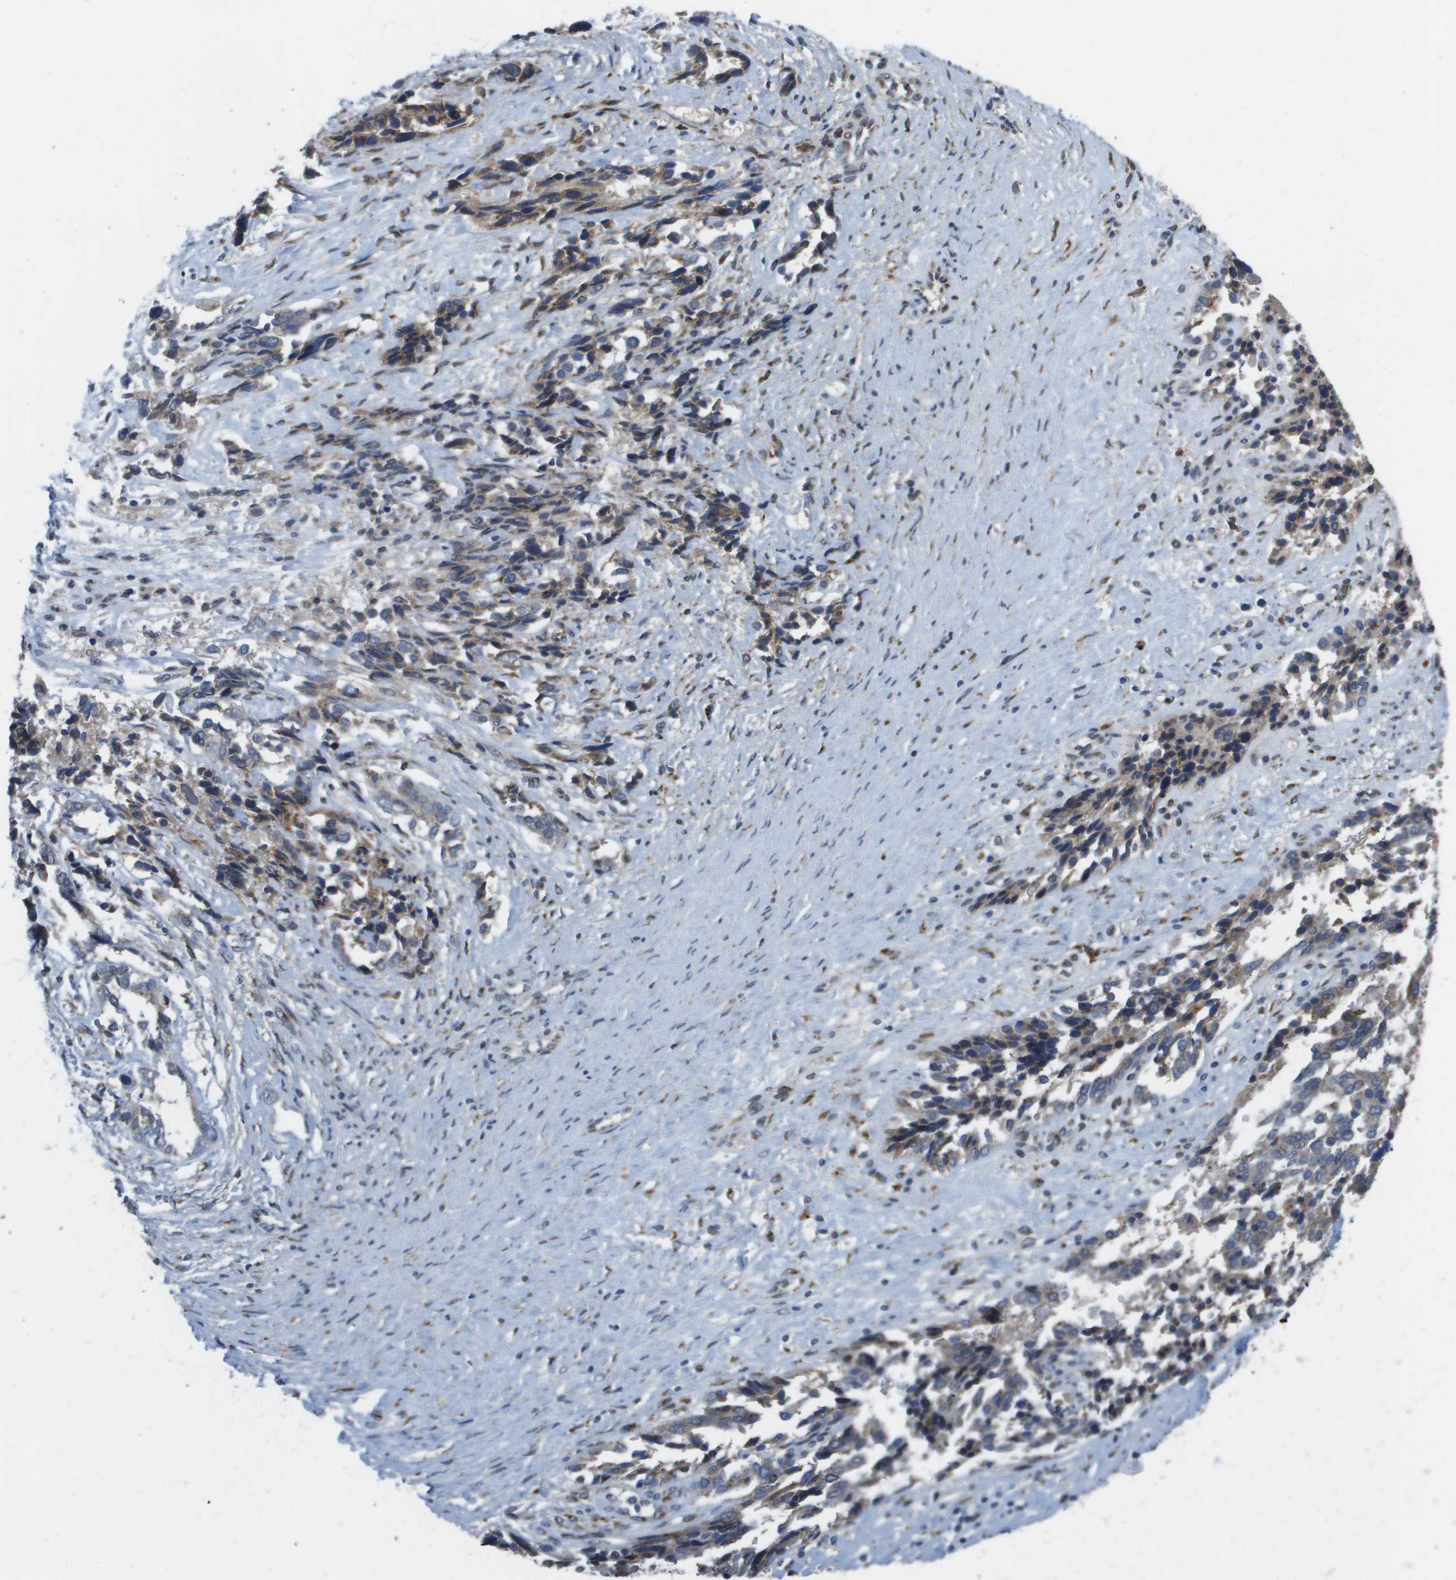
{"staining": {"intensity": "weak", "quantity": ">75%", "location": "cytoplasmic/membranous"}, "tissue": "ovarian cancer", "cell_type": "Tumor cells", "image_type": "cancer", "snomed": [{"axis": "morphology", "description": "Cystadenocarcinoma, serous, NOS"}, {"axis": "topography", "description": "Ovary"}], "caption": "Immunohistochemistry of human ovarian cancer demonstrates low levels of weak cytoplasmic/membranous positivity in approximately >75% of tumor cells. The staining is performed using DAB brown chromogen to label protein expression. The nuclei are counter-stained blue using hematoxylin.", "gene": "QSOX2", "patient": {"sex": "female", "age": 44}}